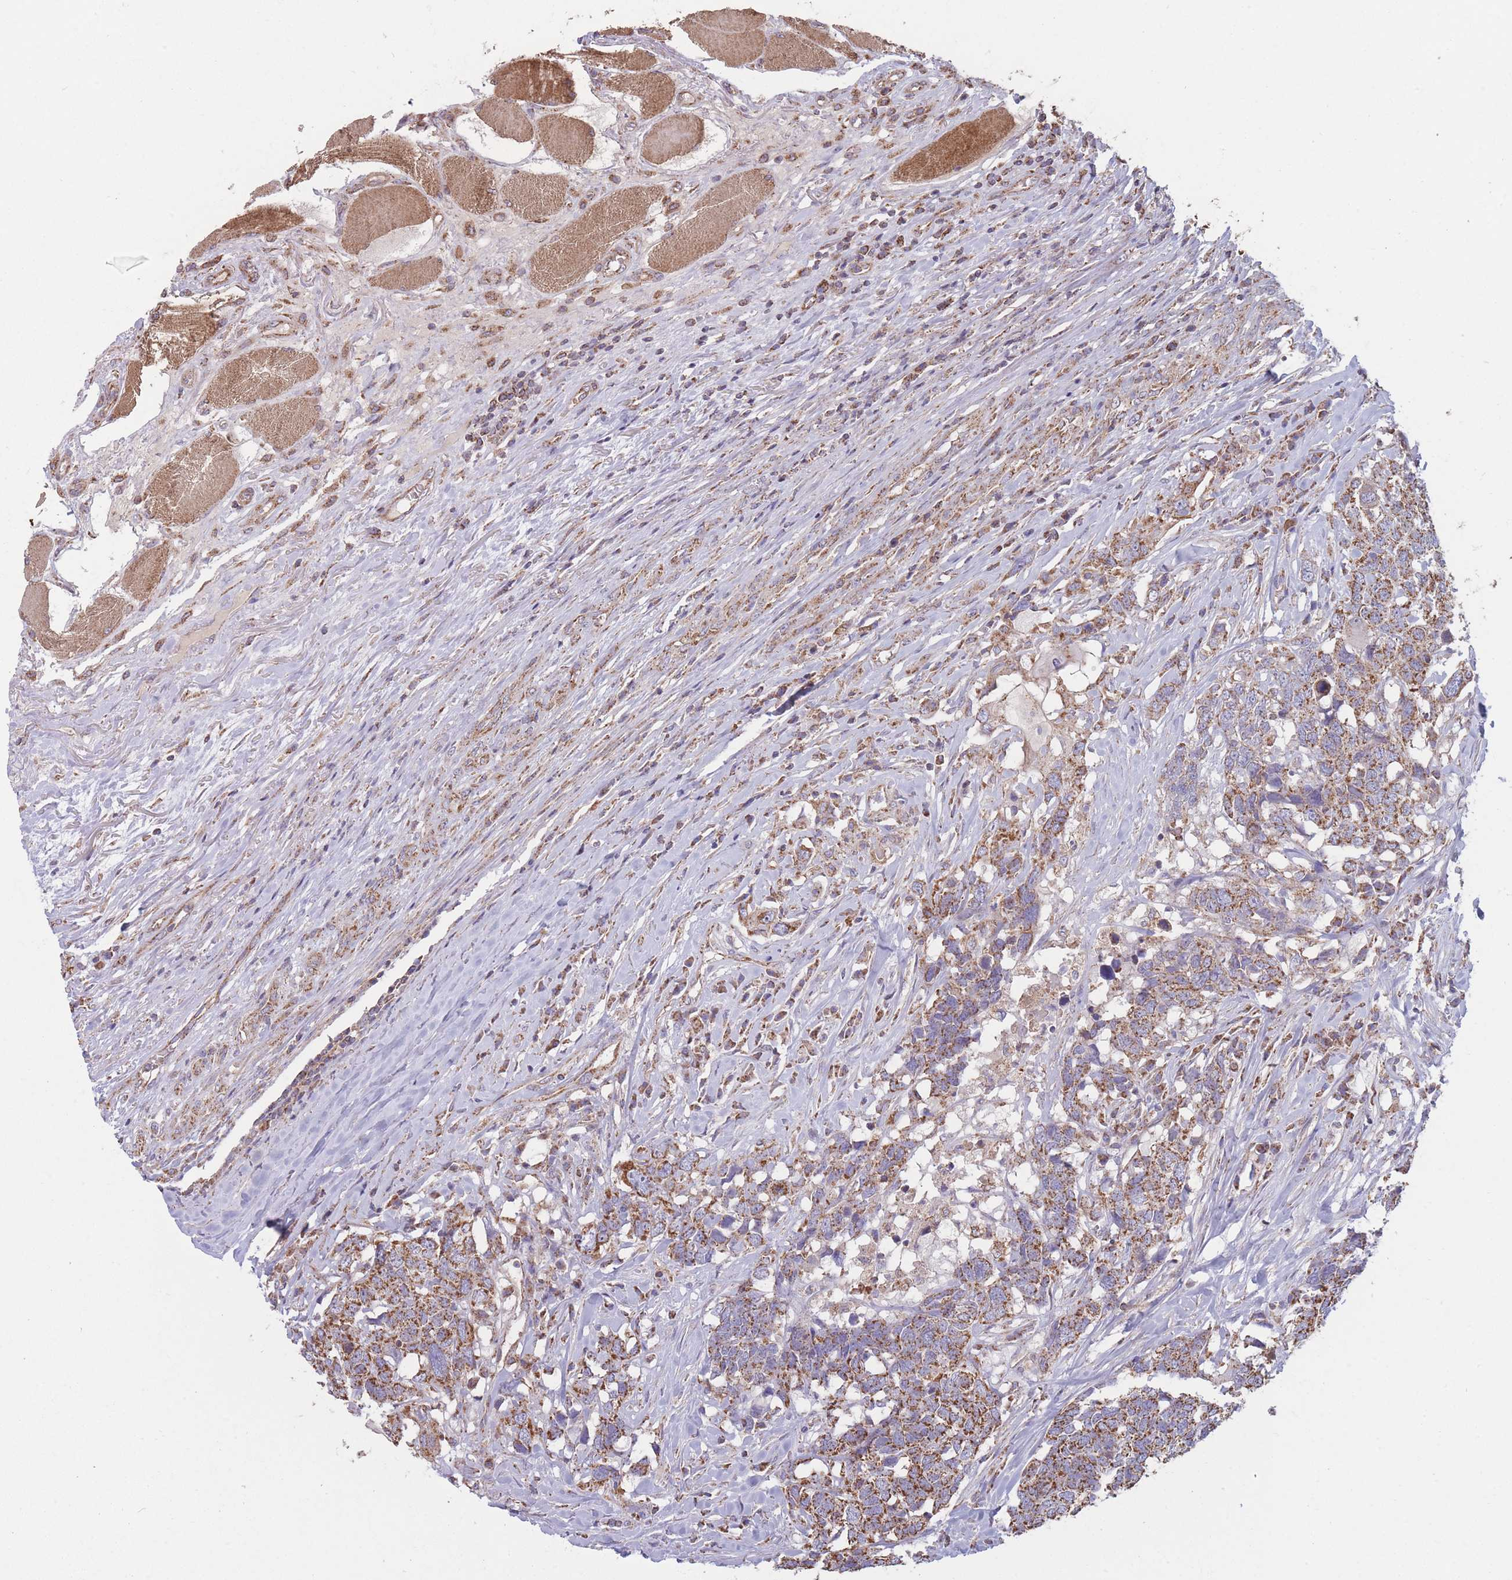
{"staining": {"intensity": "moderate", "quantity": ">75%", "location": "cytoplasmic/membranous"}, "tissue": "head and neck cancer", "cell_type": "Tumor cells", "image_type": "cancer", "snomed": [{"axis": "morphology", "description": "Squamous cell carcinoma, NOS"}, {"axis": "topography", "description": "Head-Neck"}], "caption": "Head and neck cancer (squamous cell carcinoma) stained with DAB immunohistochemistry (IHC) displays medium levels of moderate cytoplasmic/membranous expression in about >75% of tumor cells.", "gene": "KIF16B", "patient": {"sex": "male", "age": 66}}